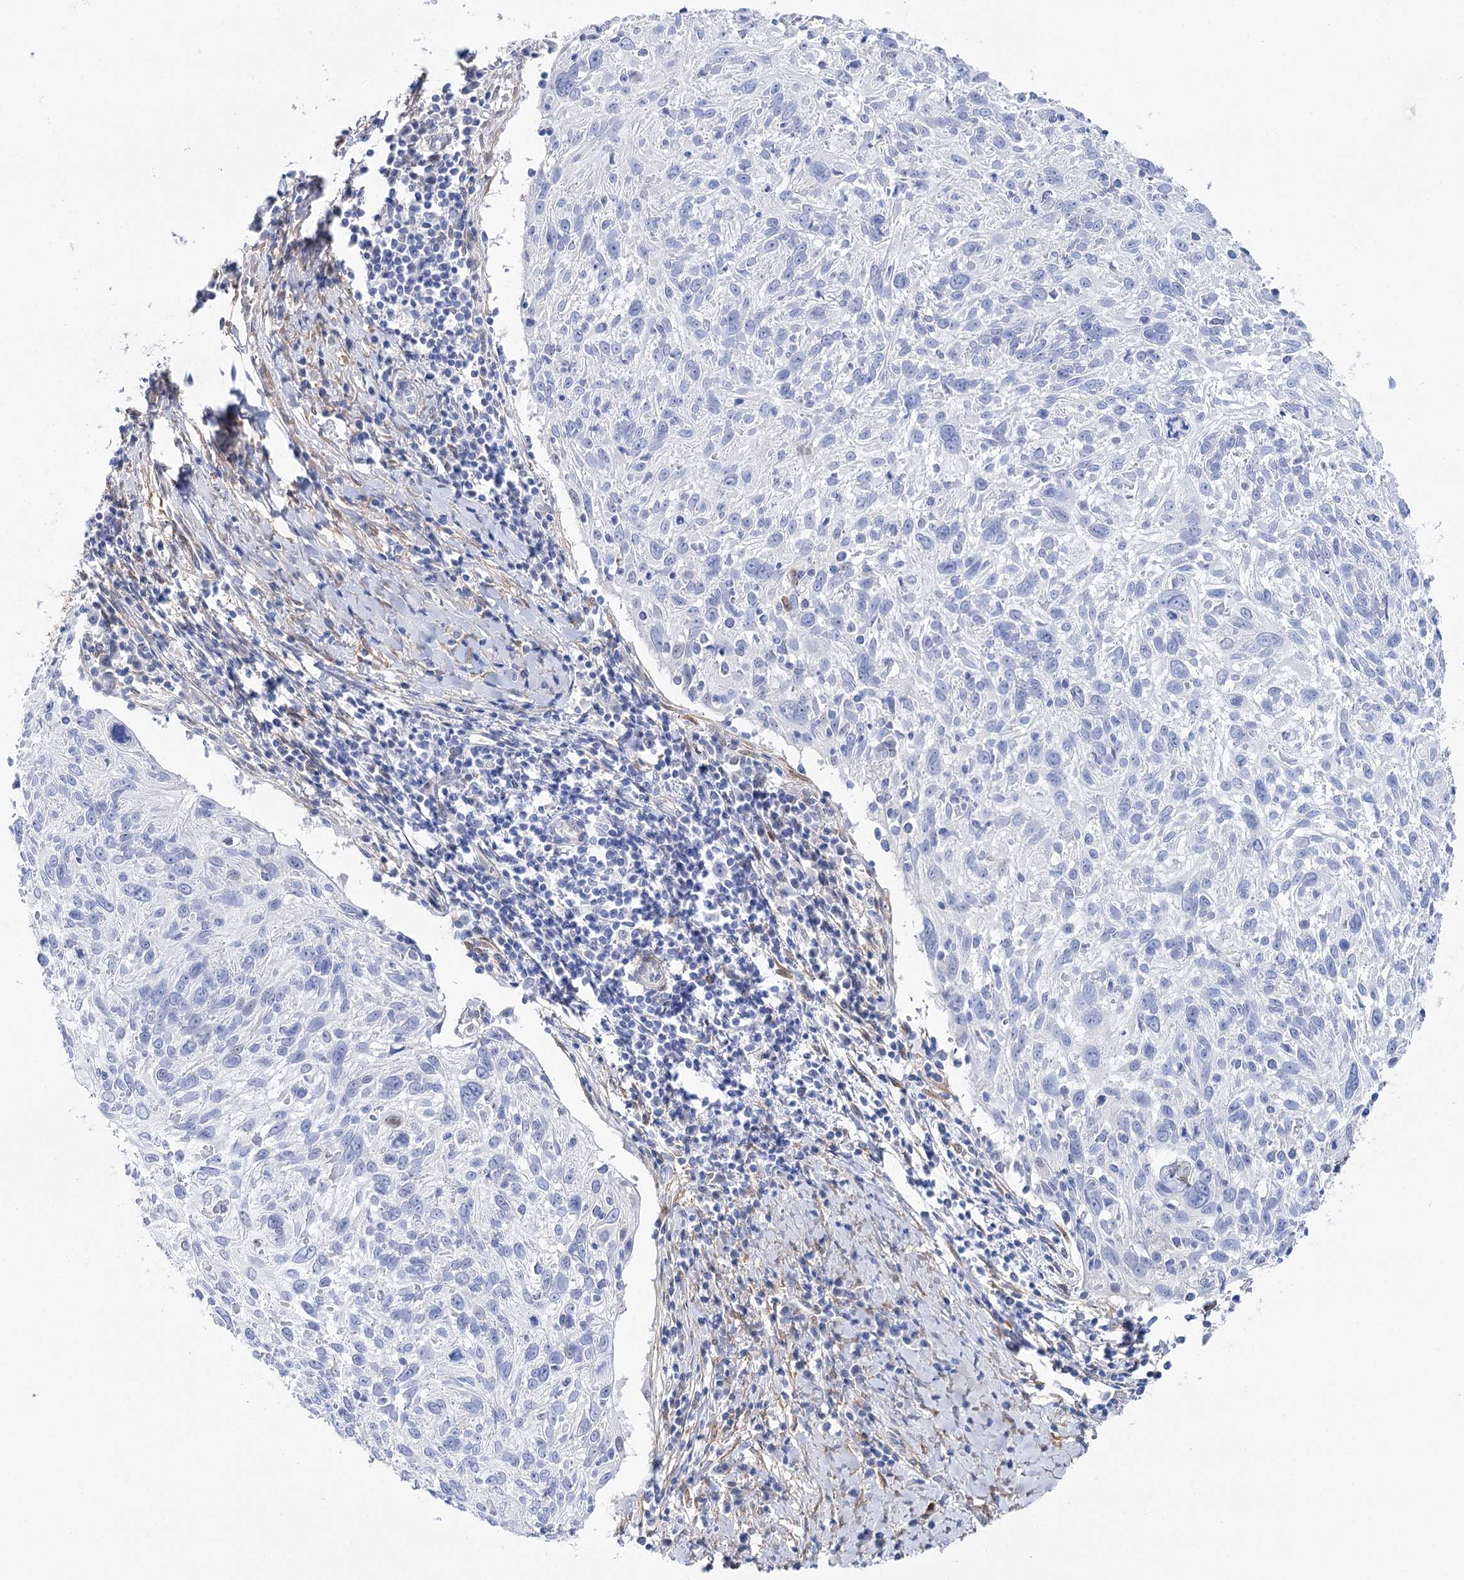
{"staining": {"intensity": "negative", "quantity": "none", "location": "none"}, "tissue": "cervical cancer", "cell_type": "Tumor cells", "image_type": "cancer", "snomed": [{"axis": "morphology", "description": "Squamous cell carcinoma, NOS"}, {"axis": "topography", "description": "Cervix"}], "caption": "Immunohistochemical staining of cervical cancer exhibits no significant staining in tumor cells.", "gene": "UGDH", "patient": {"sex": "female", "age": 51}}